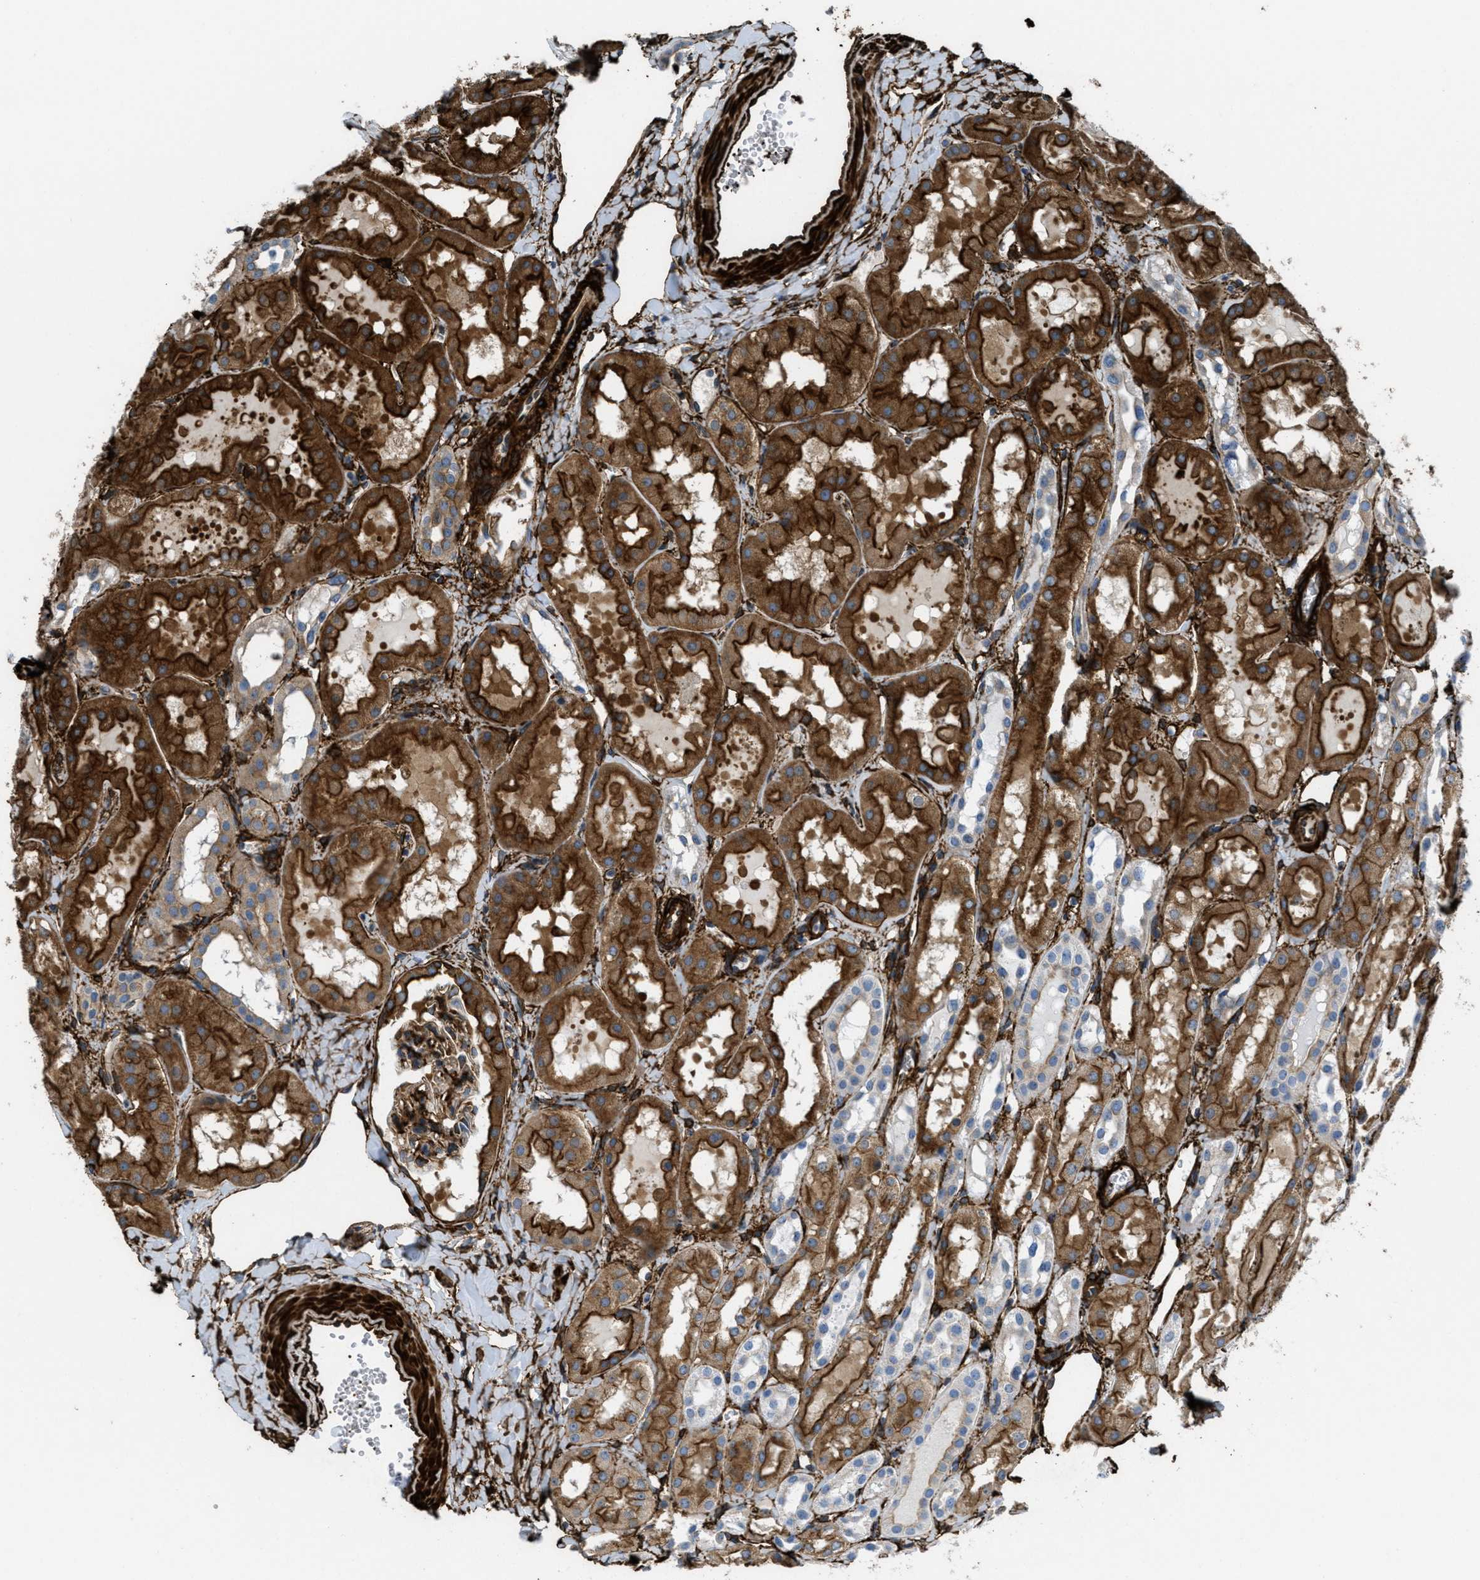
{"staining": {"intensity": "strong", "quantity": ">75%", "location": "cytoplasmic/membranous"}, "tissue": "kidney", "cell_type": "Cells in glomeruli", "image_type": "normal", "snomed": [{"axis": "morphology", "description": "Normal tissue, NOS"}, {"axis": "topography", "description": "Kidney"}, {"axis": "topography", "description": "Urinary bladder"}], "caption": "Immunohistochemistry micrograph of normal human kidney stained for a protein (brown), which exhibits high levels of strong cytoplasmic/membranous staining in about >75% of cells in glomeruli.", "gene": "CALD1", "patient": {"sex": "male", "age": 16}}